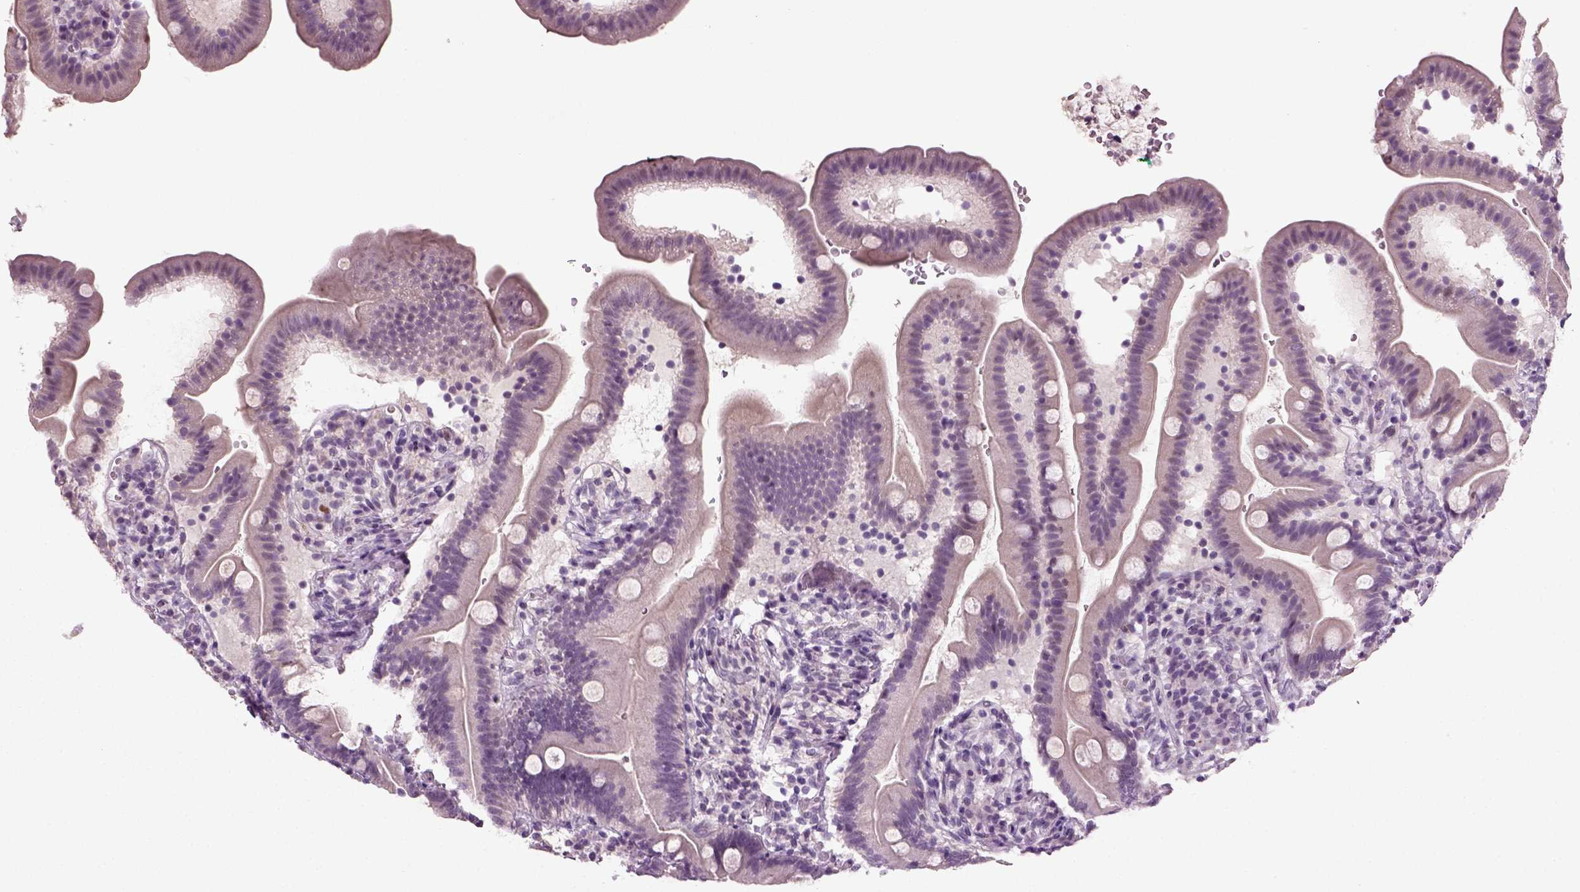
{"staining": {"intensity": "negative", "quantity": "none", "location": "none"}, "tissue": "duodenum", "cell_type": "Glandular cells", "image_type": "normal", "snomed": [{"axis": "morphology", "description": "Normal tissue, NOS"}, {"axis": "topography", "description": "Duodenum"}], "caption": "Photomicrograph shows no significant protein positivity in glandular cells of benign duodenum. (DAB IHC visualized using brightfield microscopy, high magnification).", "gene": "SYNGAP1", "patient": {"sex": "female", "age": 67}}